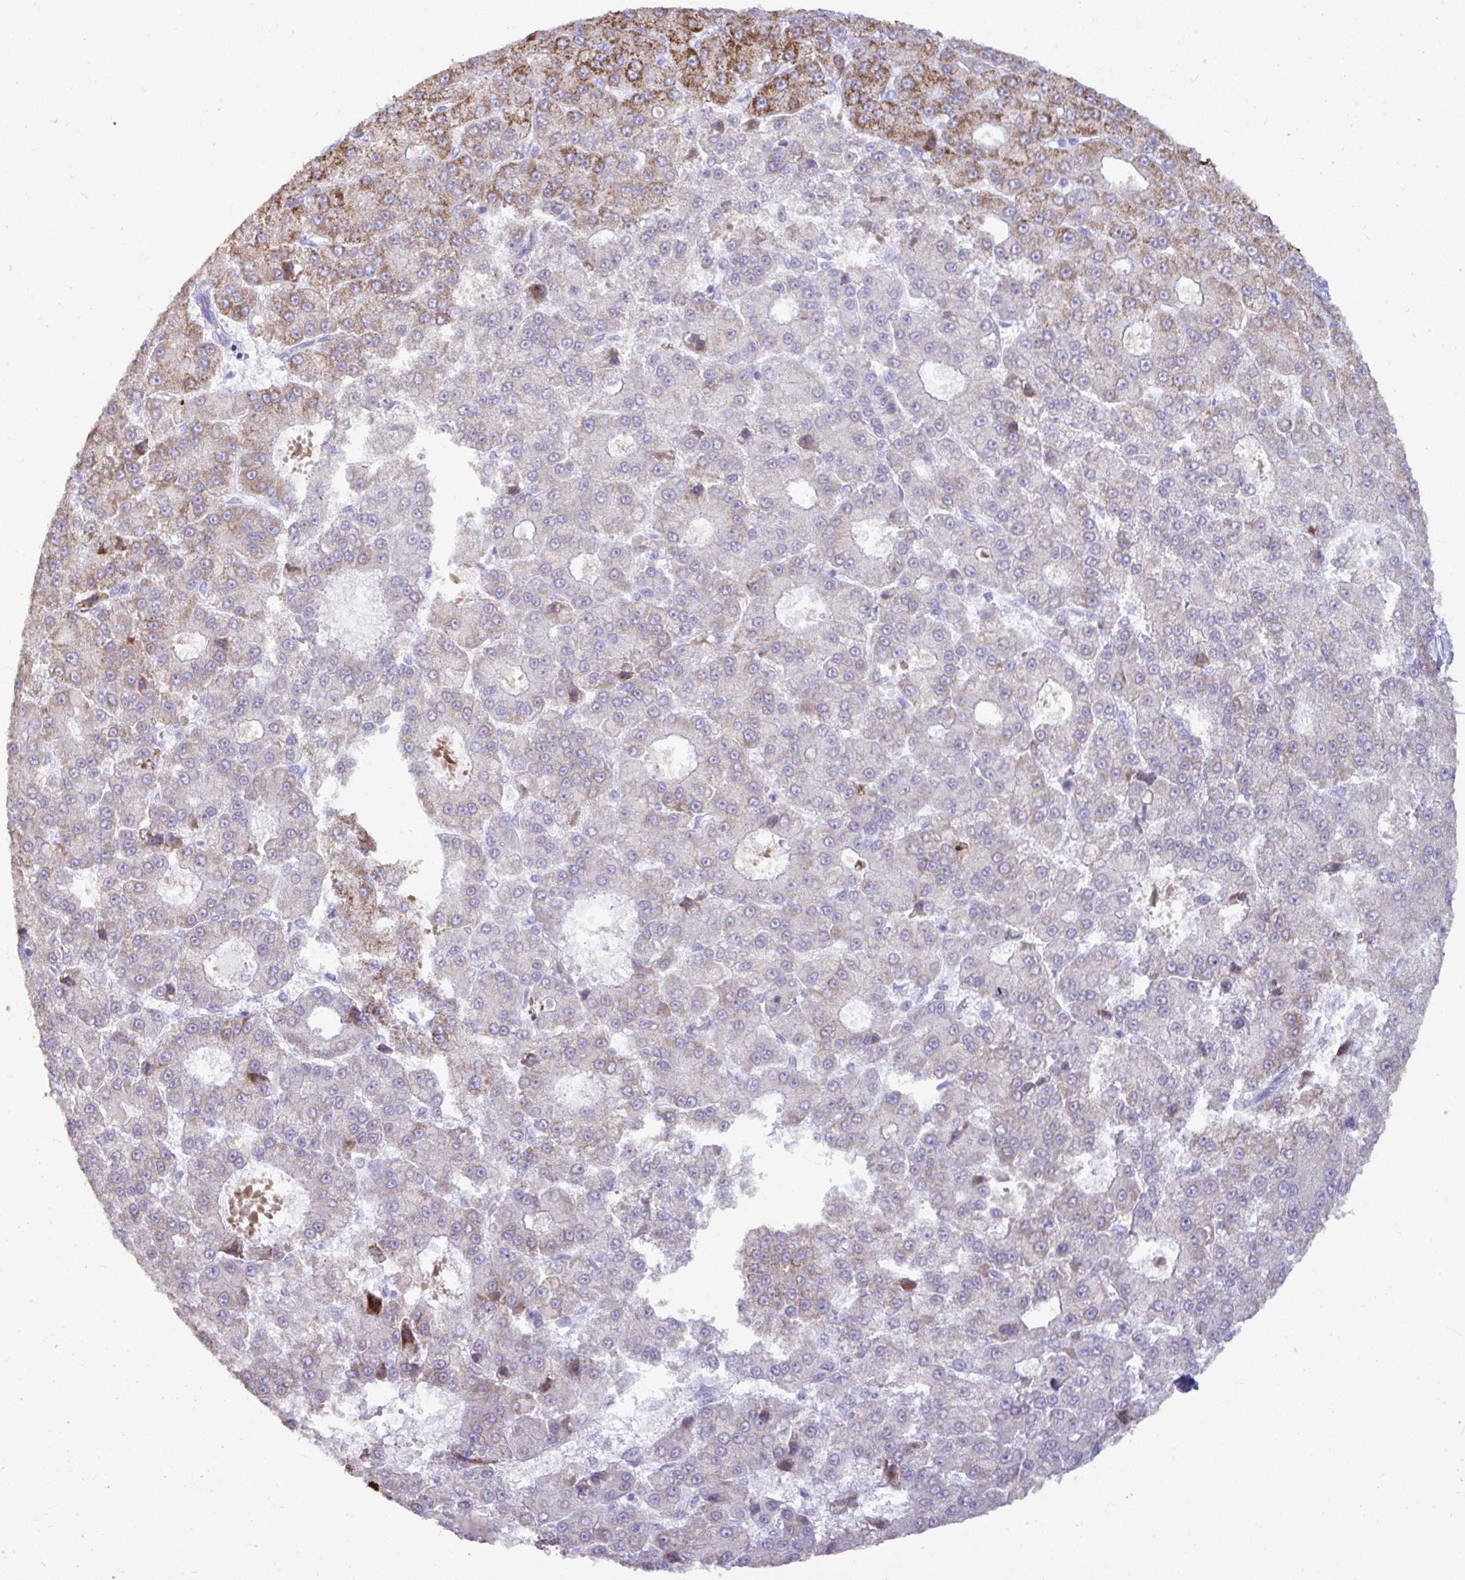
{"staining": {"intensity": "moderate", "quantity": "<25%", "location": "cytoplasmic/membranous"}, "tissue": "liver cancer", "cell_type": "Tumor cells", "image_type": "cancer", "snomed": [{"axis": "morphology", "description": "Carcinoma, Hepatocellular, NOS"}, {"axis": "topography", "description": "Liver"}], "caption": "A brown stain highlights moderate cytoplasmic/membranous positivity of a protein in human liver cancer (hepatocellular carcinoma) tumor cells.", "gene": "ANKRD60", "patient": {"sex": "male", "age": 70}}